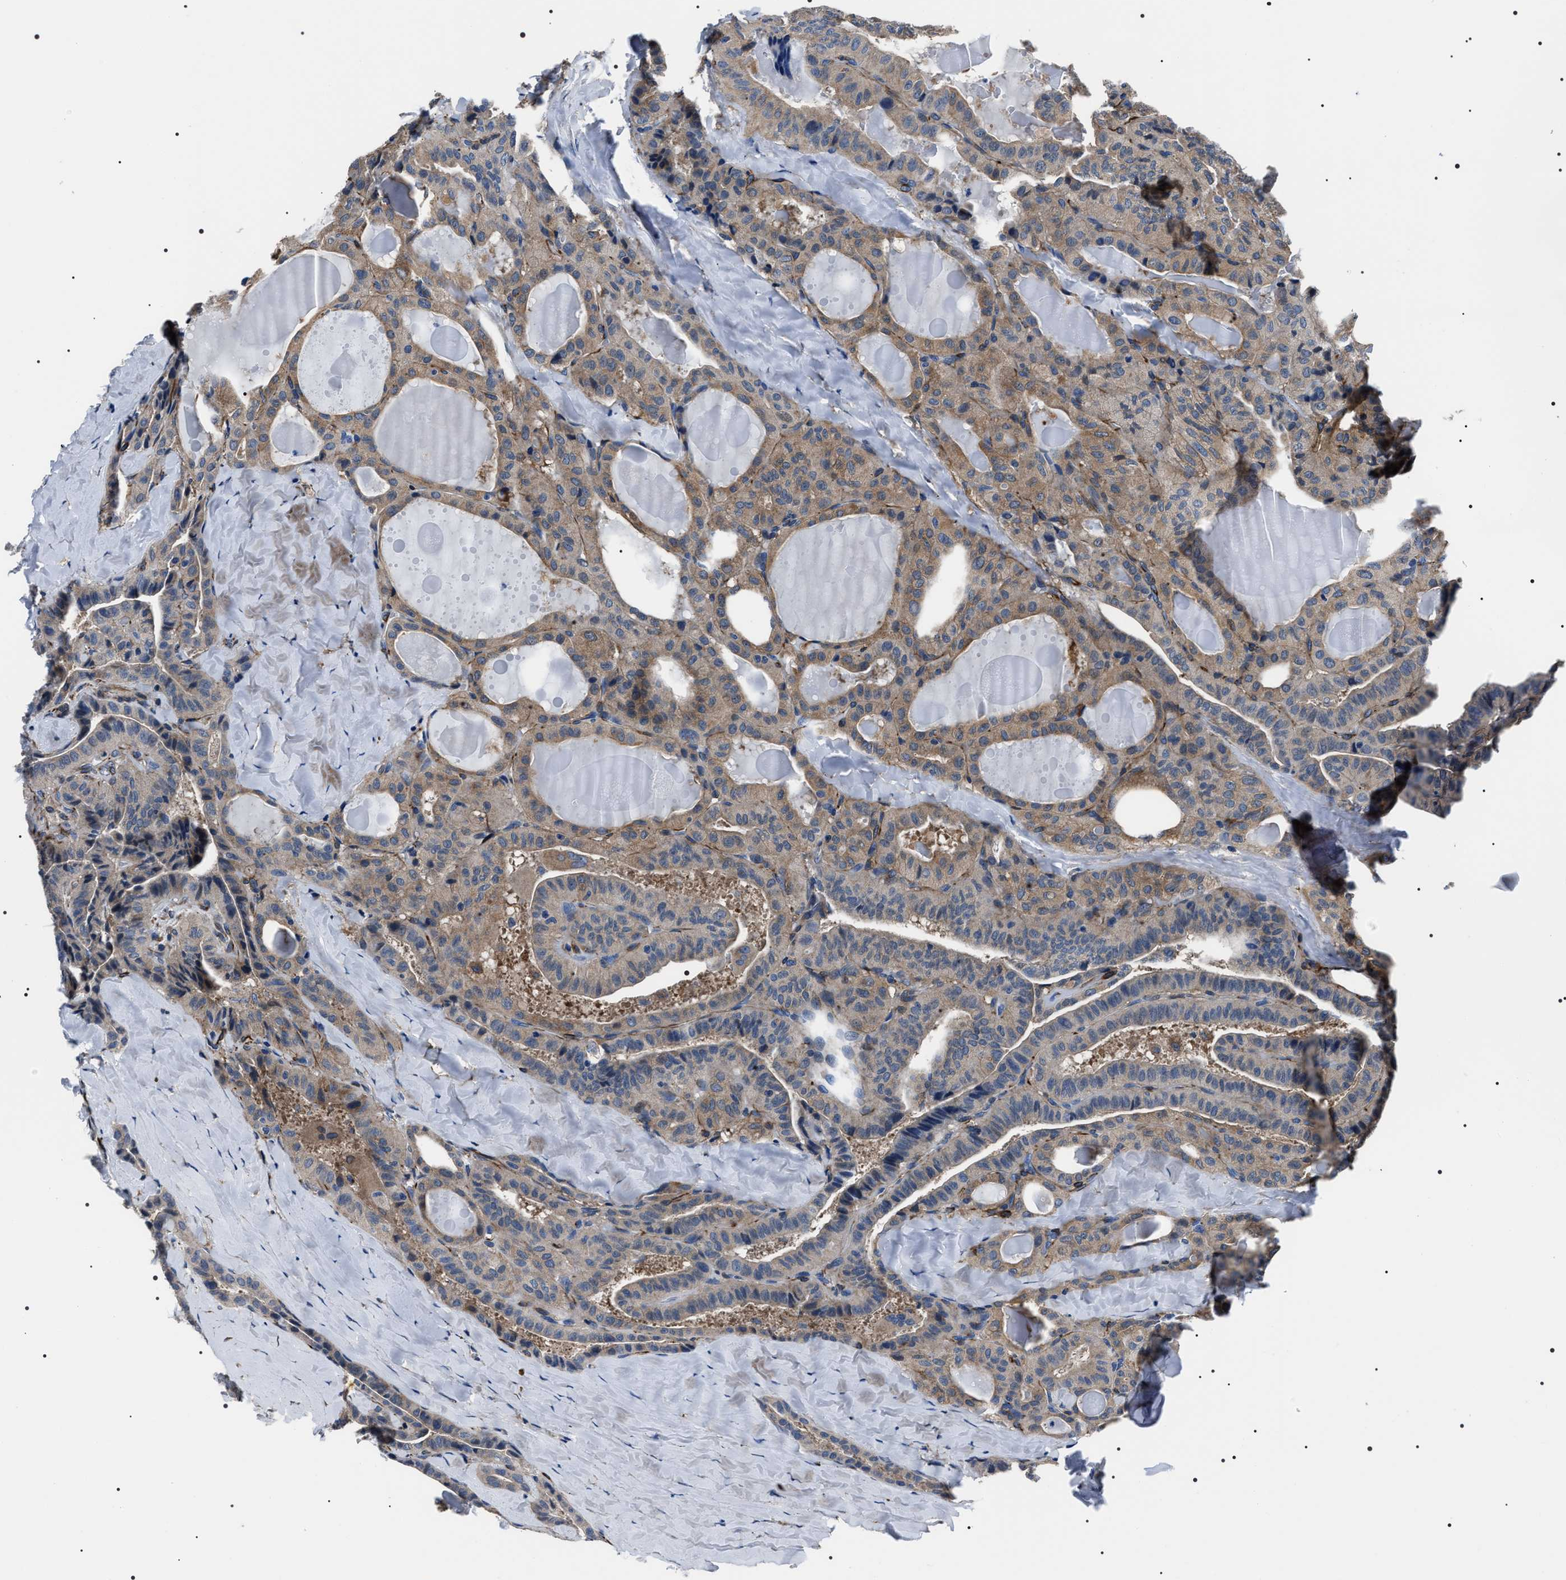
{"staining": {"intensity": "weak", "quantity": ">75%", "location": "cytoplasmic/membranous"}, "tissue": "thyroid cancer", "cell_type": "Tumor cells", "image_type": "cancer", "snomed": [{"axis": "morphology", "description": "Papillary adenocarcinoma, NOS"}, {"axis": "topography", "description": "Thyroid gland"}], "caption": "The histopathology image demonstrates a brown stain indicating the presence of a protein in the cytoplasmic/membranous of tumor cells in thyroid cancer (papillary adenocarcinoma).", "gene": "BAG2", "patient": {"sex": "male", "age": 77}}